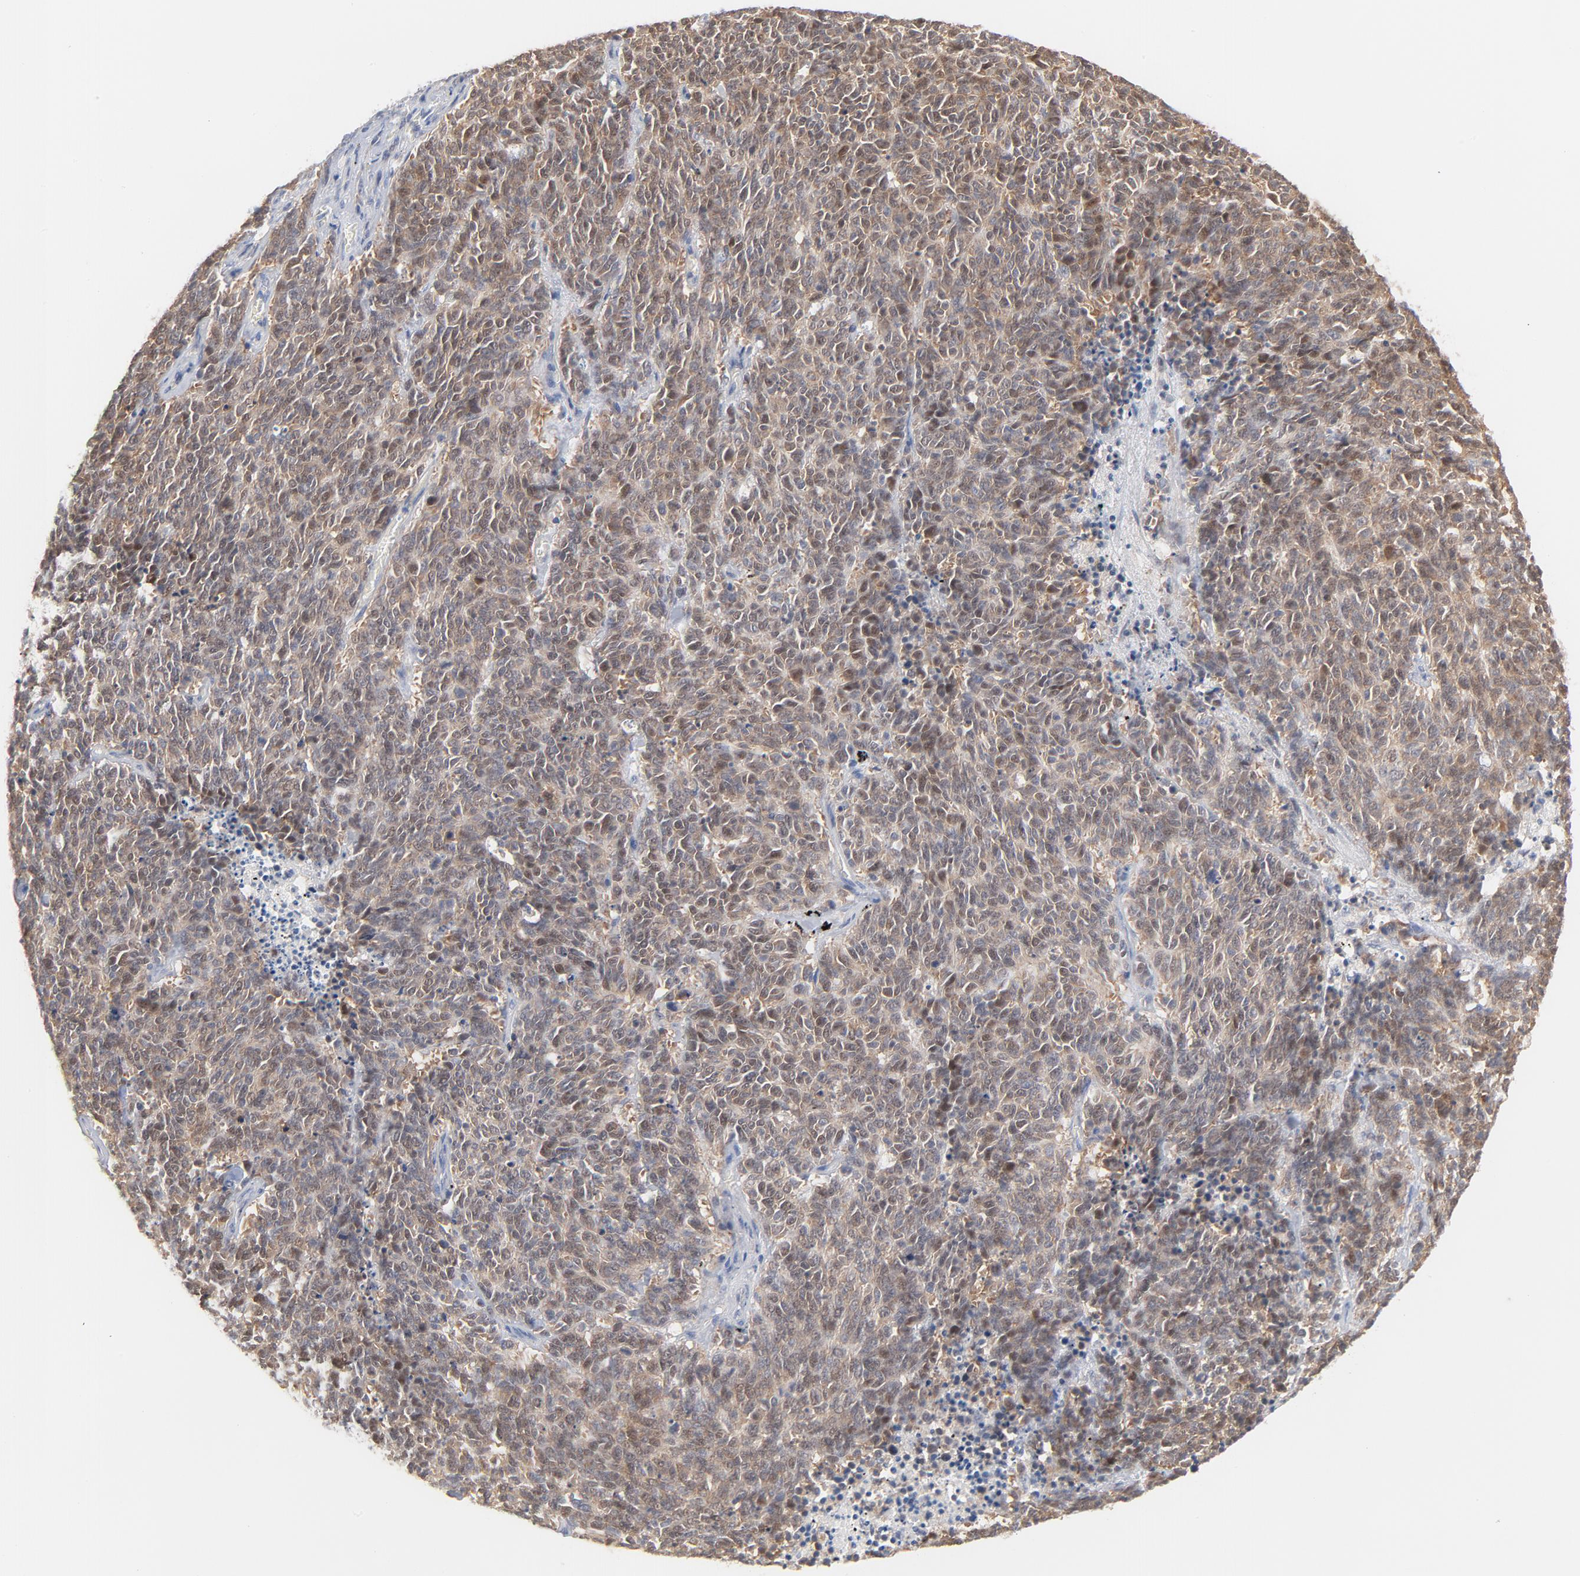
{"staining": {"intensity": "weak", "quantity": ">75%", "location": "cytoplasmic/membranous"}, "tissue": "lung cancer", "cell_type": "Tumor cells", "image_type": "cancer", "snomed": [{"axis": "morphology", "description": "Neoplasm, malignant, NOS"}, {"axis": "topography", "description": "Lung"}], "caption": "Weak cytoplasmic/membranous protein staining is appreciated in approximately >75% of tumor cells in lung cancer. (DAB IHC, brown staining for protein, blue staining for nuclei).", "gene": "UBL4A", "patient": {"sex": "female", "age": 58}}